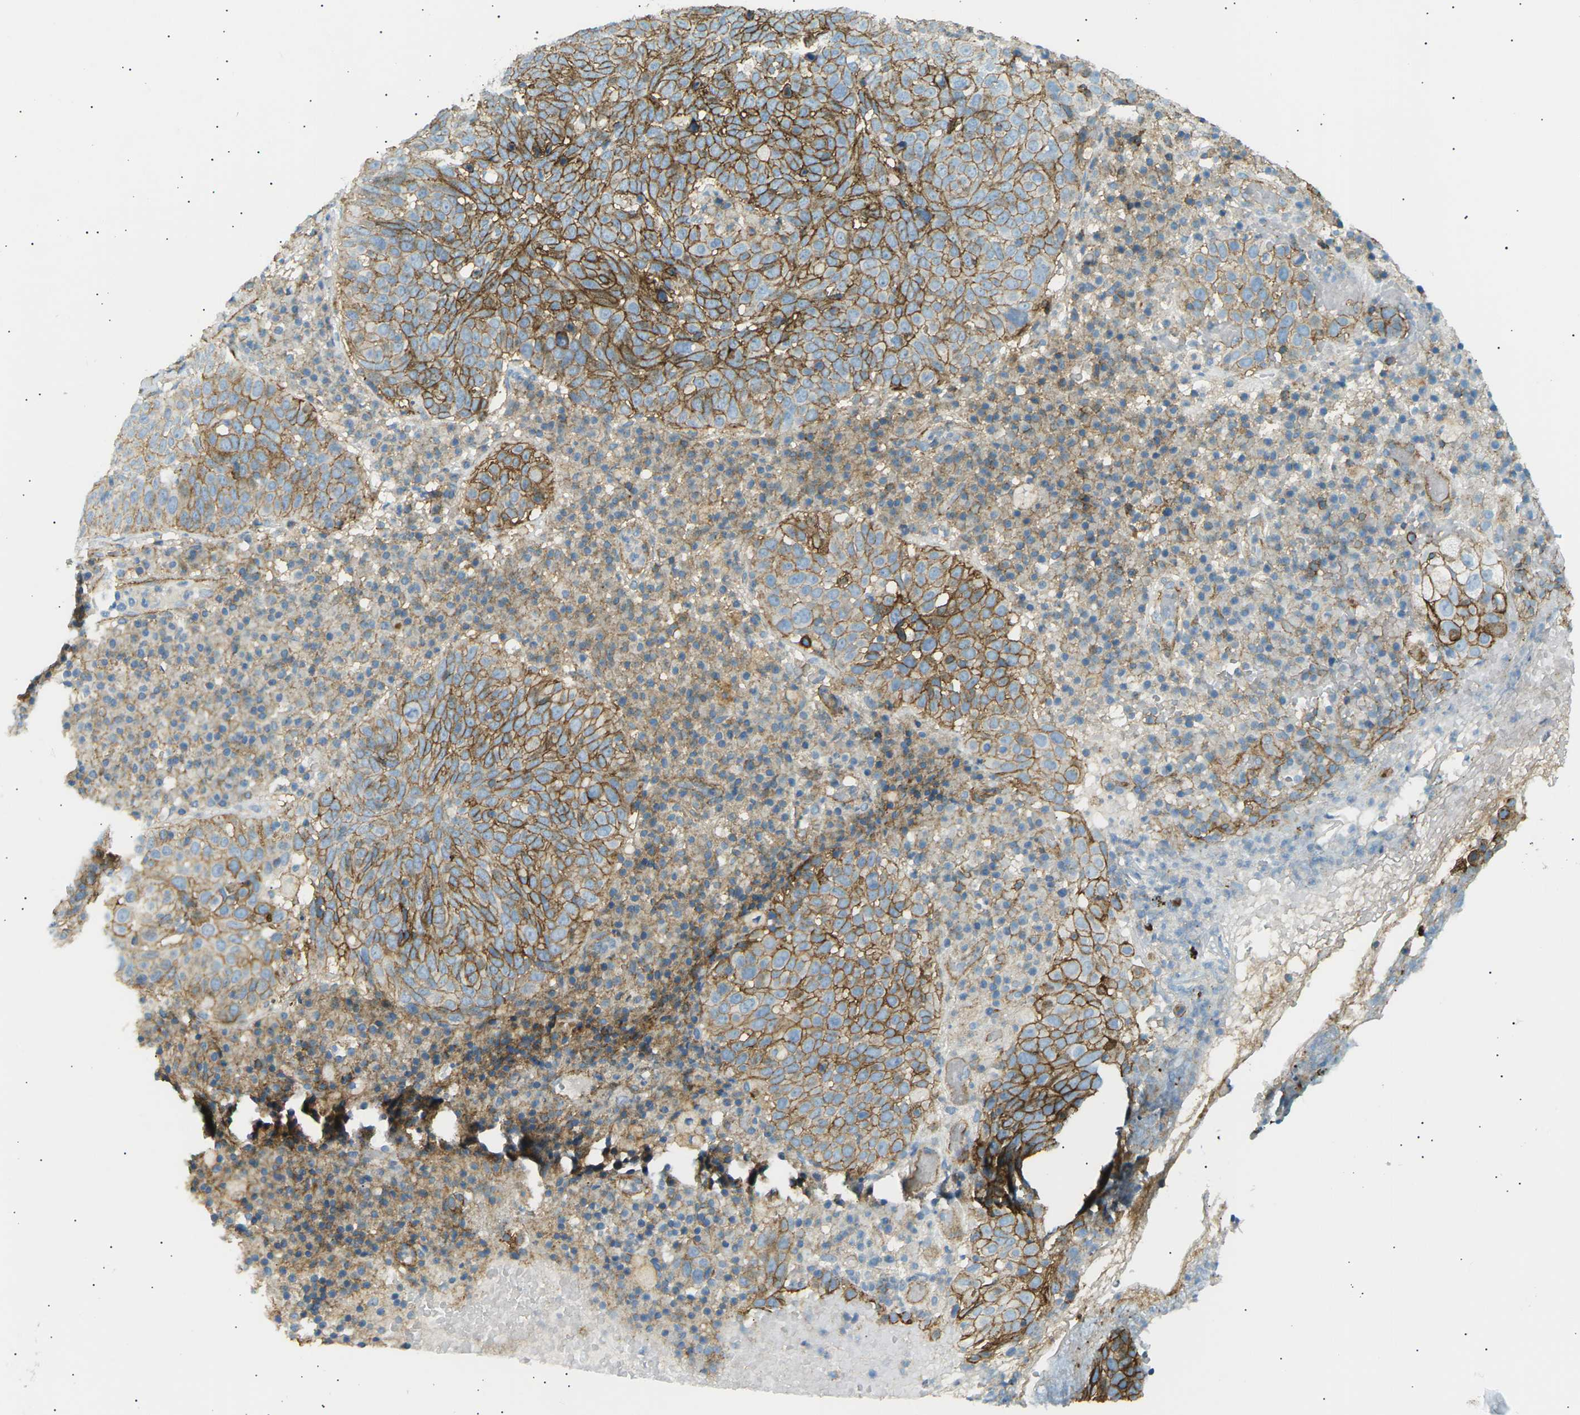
{"staining": {"intensity": "moderate", "quantity": ">75%", "location": "cytoplasmic/membranous"}, "tissue": "skin cancer", "cell_type": "Tumor cells", "image_type": "cancer", "snomed": [{"axis": "morphology", "description": "Squamous cell carcinoma in situ, NOS"}, {"axis": "morphology", "description": "Squamous cell carcinoma, NOS"}, {"axis": "topography", "description": "Skin"}], "caption": "The micrograph reveals a brown stain indicating the presence of a protein in the cytoplasmic/membranous of tumor cells in skin cancer (squamous cell carcinoma in situ).", "gene": "ATP2B4", "patient": {"sex": "male", "age": 93}}